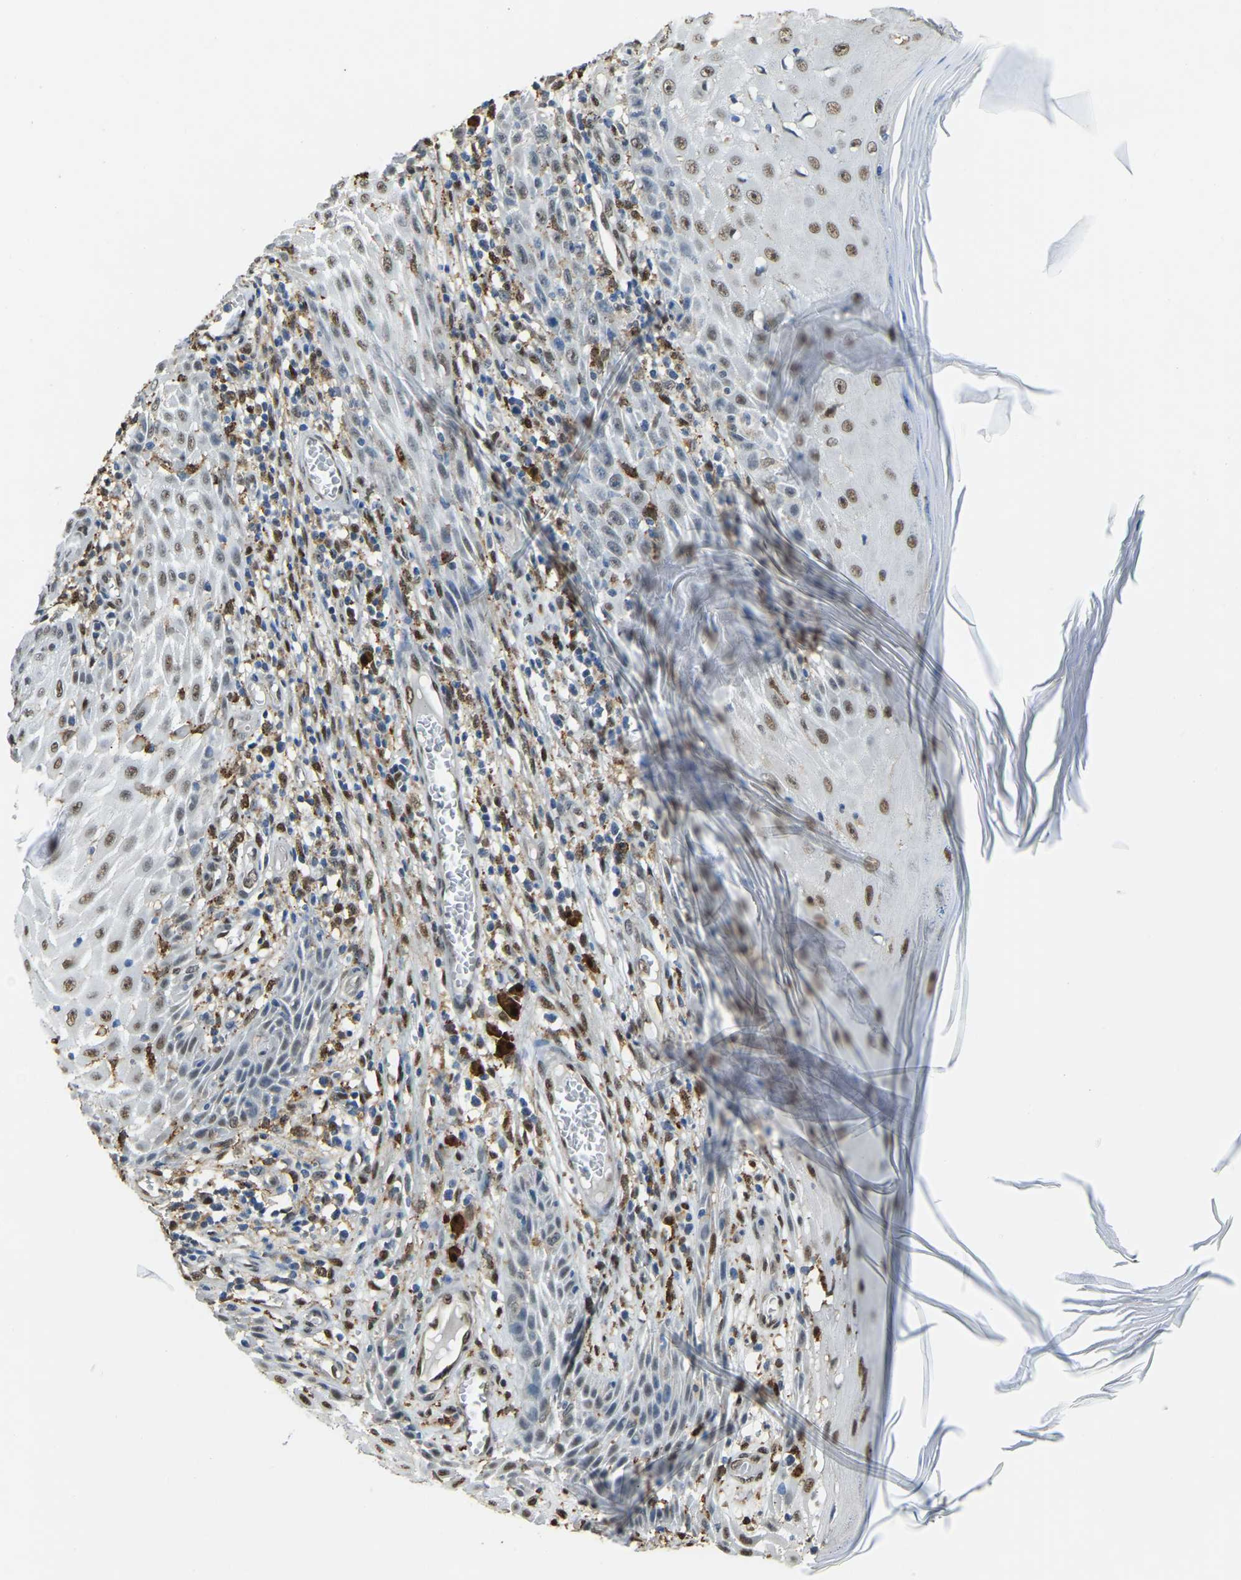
{"staining": {"intensity": "moderate", "quantity": ">75%", "location": "nuclear"}, "tissue": "skin cancer", "cell_type": "Tumor cells", "image_type": "cancer", "snomed": [{"axis": "morphology", "description": "Squamous cell carcinoma, NOS"}, {"axis": "topography", "description": "Skin"}], "caption": "Skin cancer (squamous cell carcinoma) was stained to show a protein in brown. There is medium levels of moderate nuclear positivity in about >75% of tumor cells. The protein is stained brown, and the nuclei are stained in blue (DAB IHC with brightfield microscopy, high magnification).", "gene": "NANS", "patient": {"sex": "female", "age": 73}}